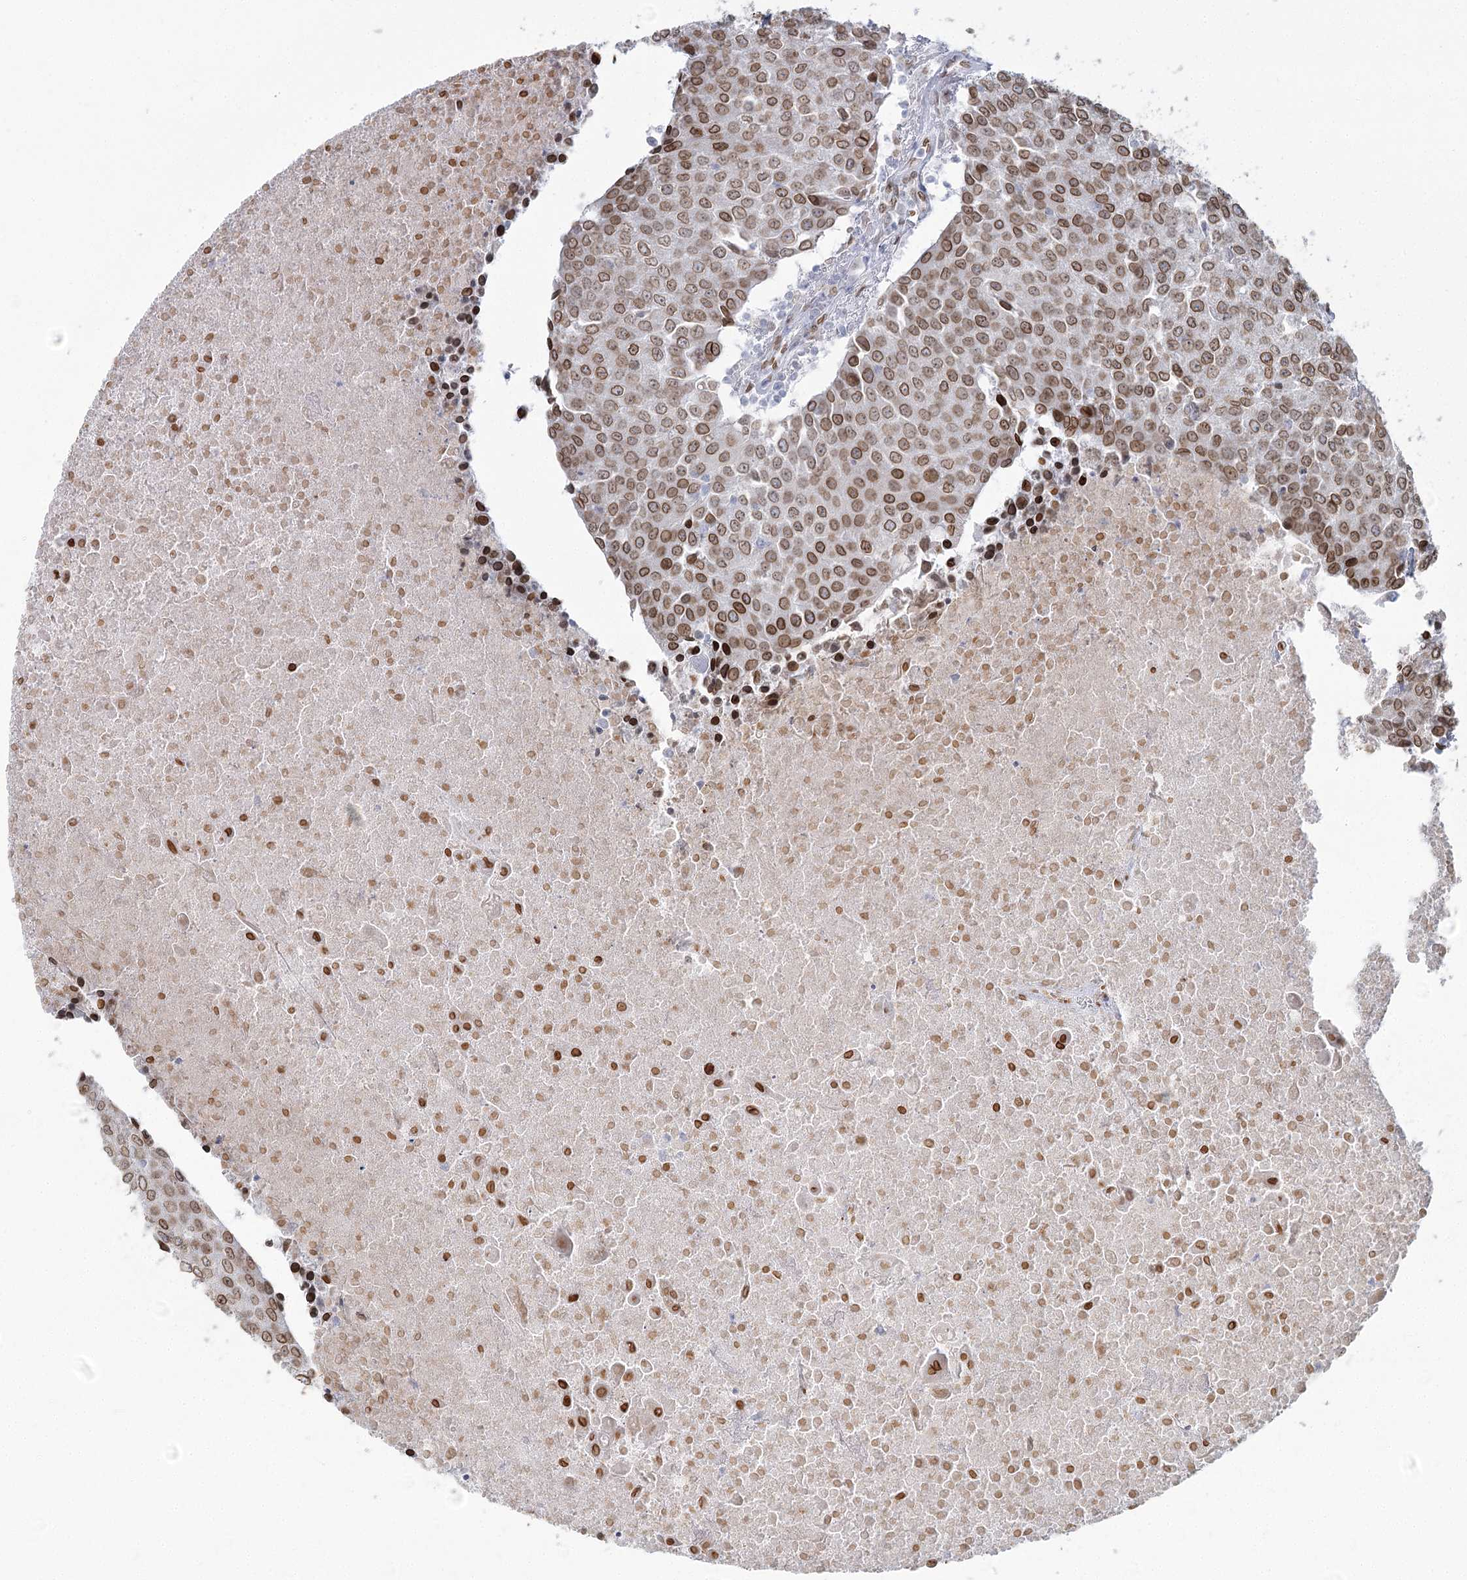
{"staining": {"intensity": "moderate", "quantity": ">75%", "location": "cytoplasmic/membranous,nuclear"}, "tissue": "urothelial cancer", "cell_type": "Tumor cells", "image_type": "cancer", "snomed": [{"axis": "morphology", "description": "Urothelial carcinoma, High grade"}, {"axis": "topography", "description": "Urinary bladder"}], "caption": "This is an image of immunohistochemistry staining of high-grade urothelial carcinoma, which shows moderate expression in the cytoplasmic/membranous and nuclear of tumor cells.", "gene": "VWA5A", "patient": {"sex": "female", "age": 85}}